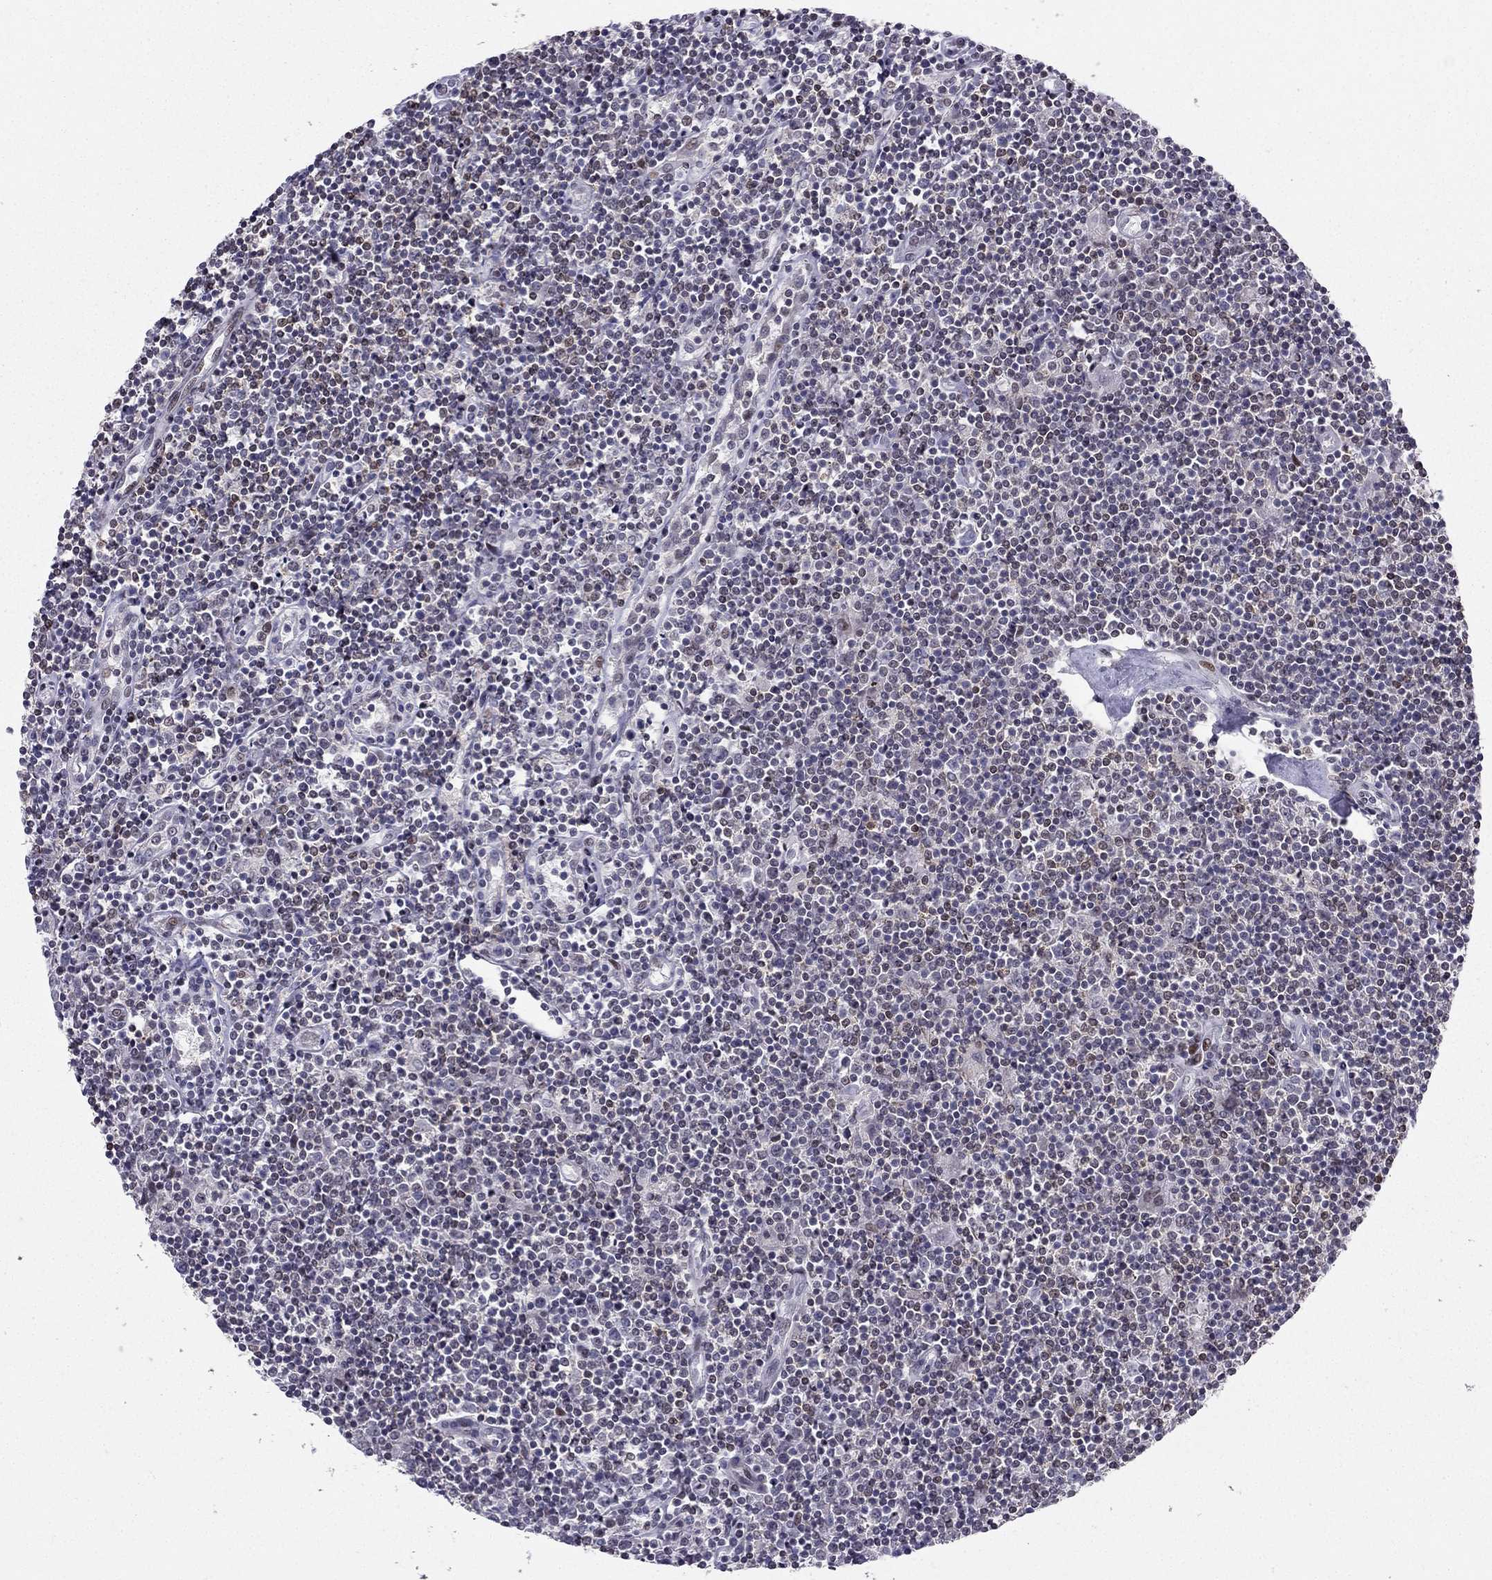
{"staining": {"intensity": "negative", "quantity": "none", "location": "none"}, "tissue": "lymphoma", "cell_type": "Tumor cells", "image_type": "cancer", "snomed": [{"axis": "morphology", "description": "Hodgkin's disease, NOS"}, {"axis": "topography", "description": "Lymph node"}], "caption": "There is no significant expression in tumor cells of lymphoma.", "gene": "RPRD2", "patient": {"sex": "male", "age": 40}}